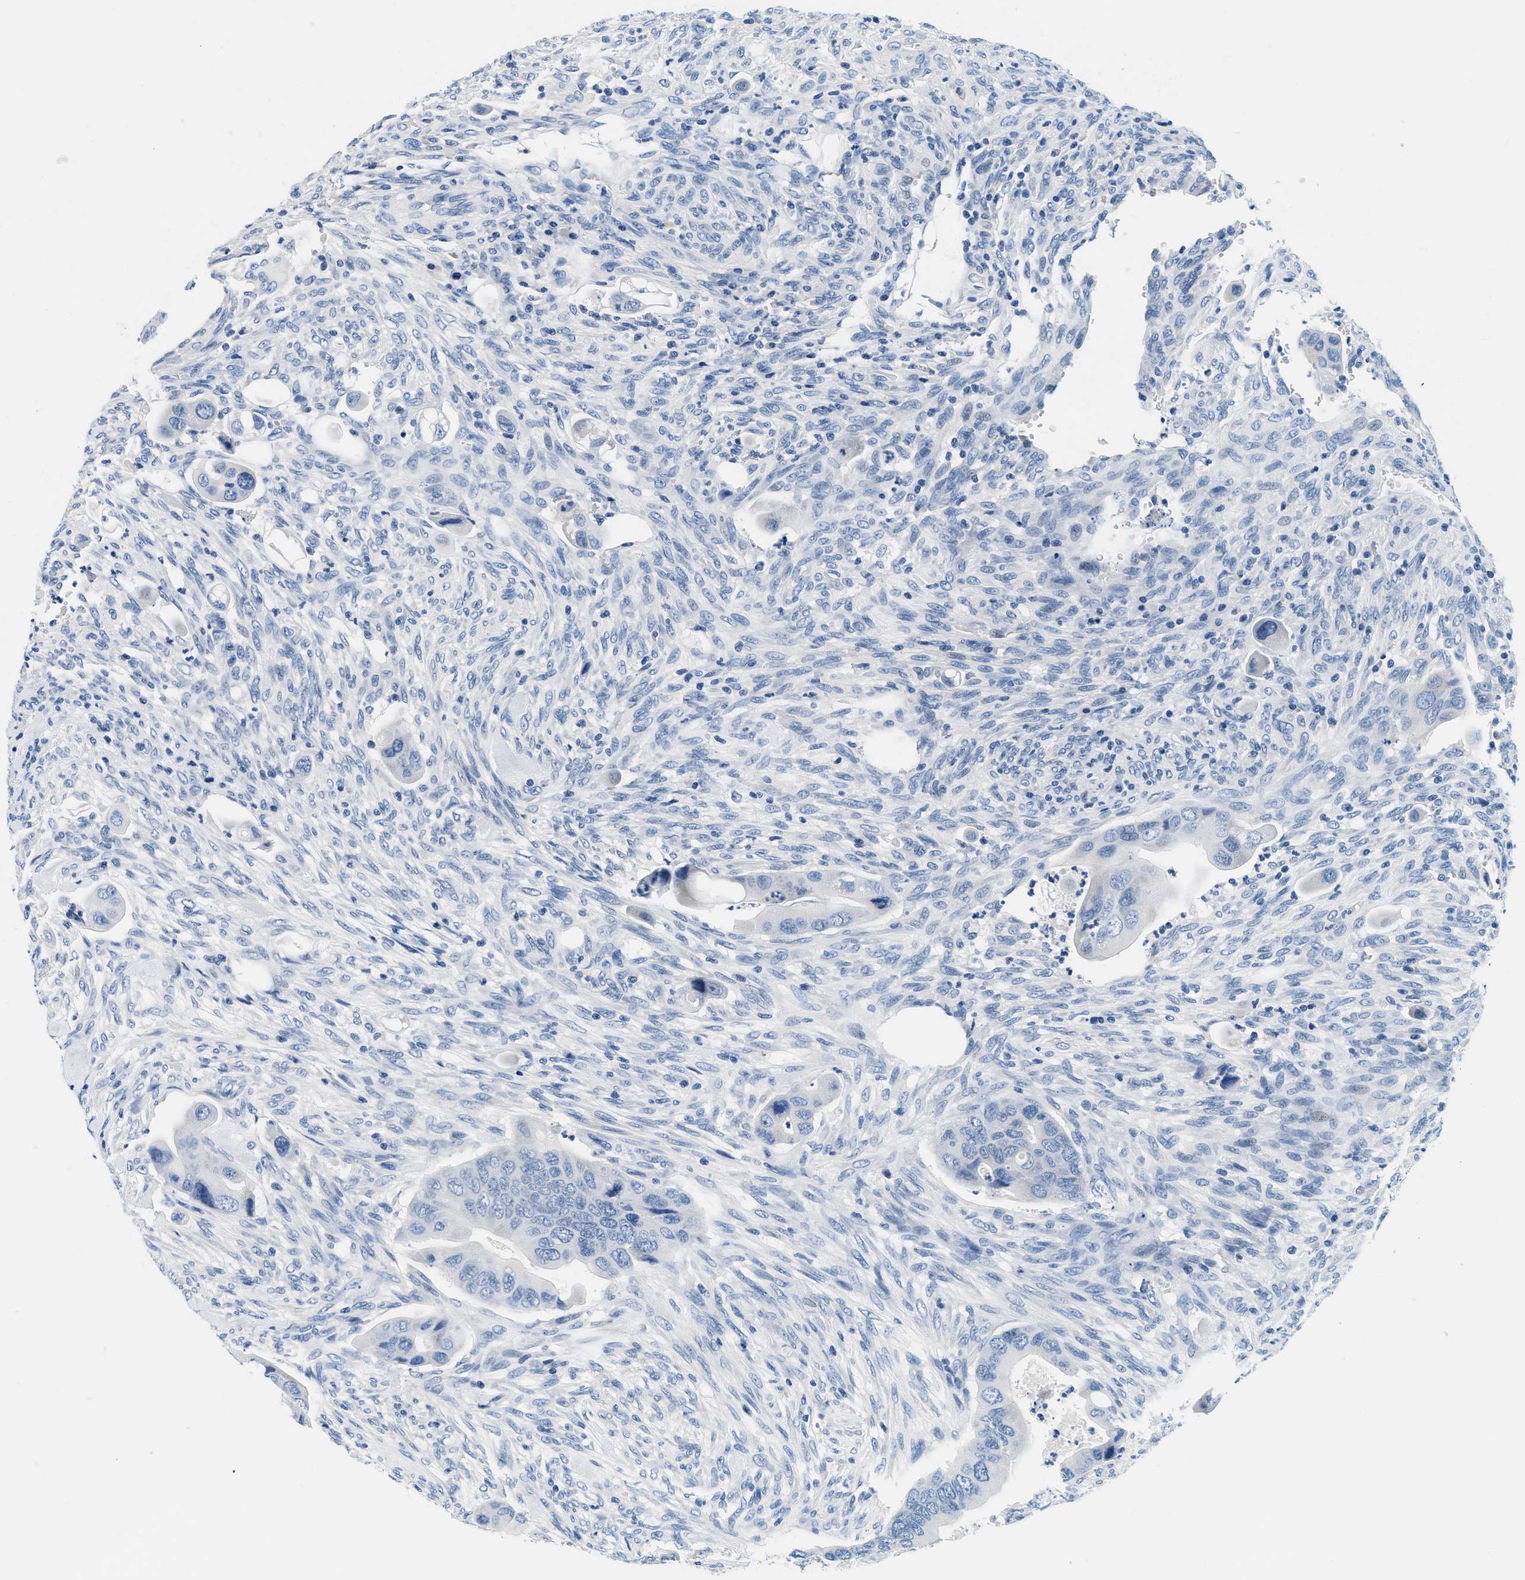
{"staining": {"intensity": "negative", "quantity": "none", "location": "none"}, "tissue": "colorectal cancer", "cell_type": "Tumor cells", "image_type": "cancer", "snomed": [{"axis": "morphology", "description": "Adenocarcinoma, NOS"}, {"axis": "topography", "description": "Rectum"}], "caption": "DAB immunohistochemical staining of human colorectal cancer exhibits no significant expression in tumor cells.", "gene": "GSTM3", "patient": {"sex": "female", "age": 57}}